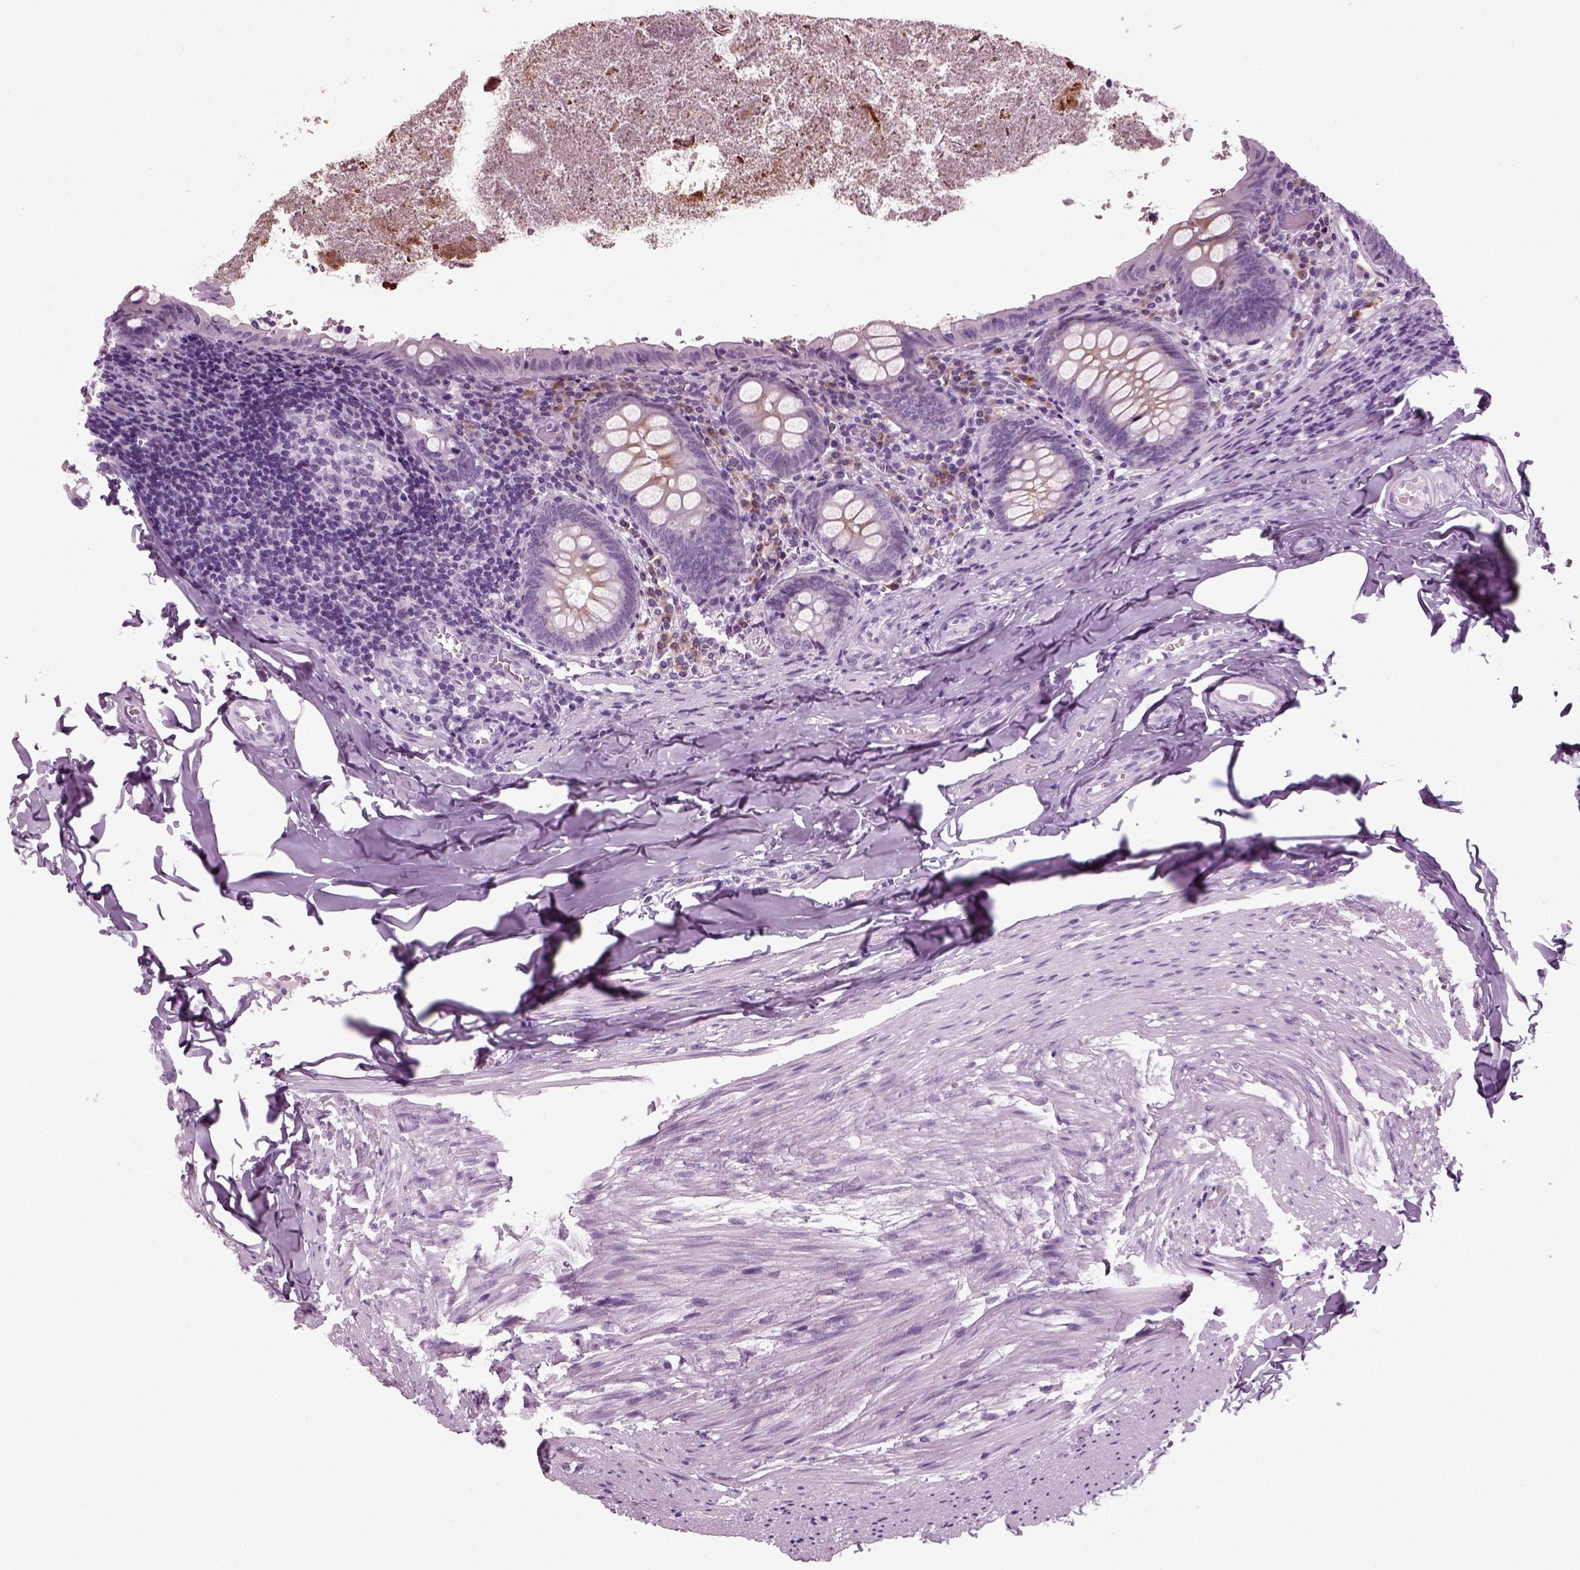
{"staining": {"intensity": "weak", "quantity": "<25%", "location": "cytoplasmic/membranous"}, "tissue": "appendix", "cell_type": "Glandular cells", "image_type": "normal", "snomed": [{"axis": "morphology", "description": "Normal tissue, NOS"}, {"axis": "topography", "description": "Appendix"}], "caption": "This micrograph is of benign appendix stained with immunohistochemistry to label a protein in brown with the nuclei are counter-stained blue. There is no staining in glandular cells. (Stains: DAB (3,3'-diaminobenzidine) IHC with hematoxylin counter stain, Microscopy: brightfield microscopy at high magnification).", "gene": "PRLH", "patient": {"sex": "female", "age": 23}}